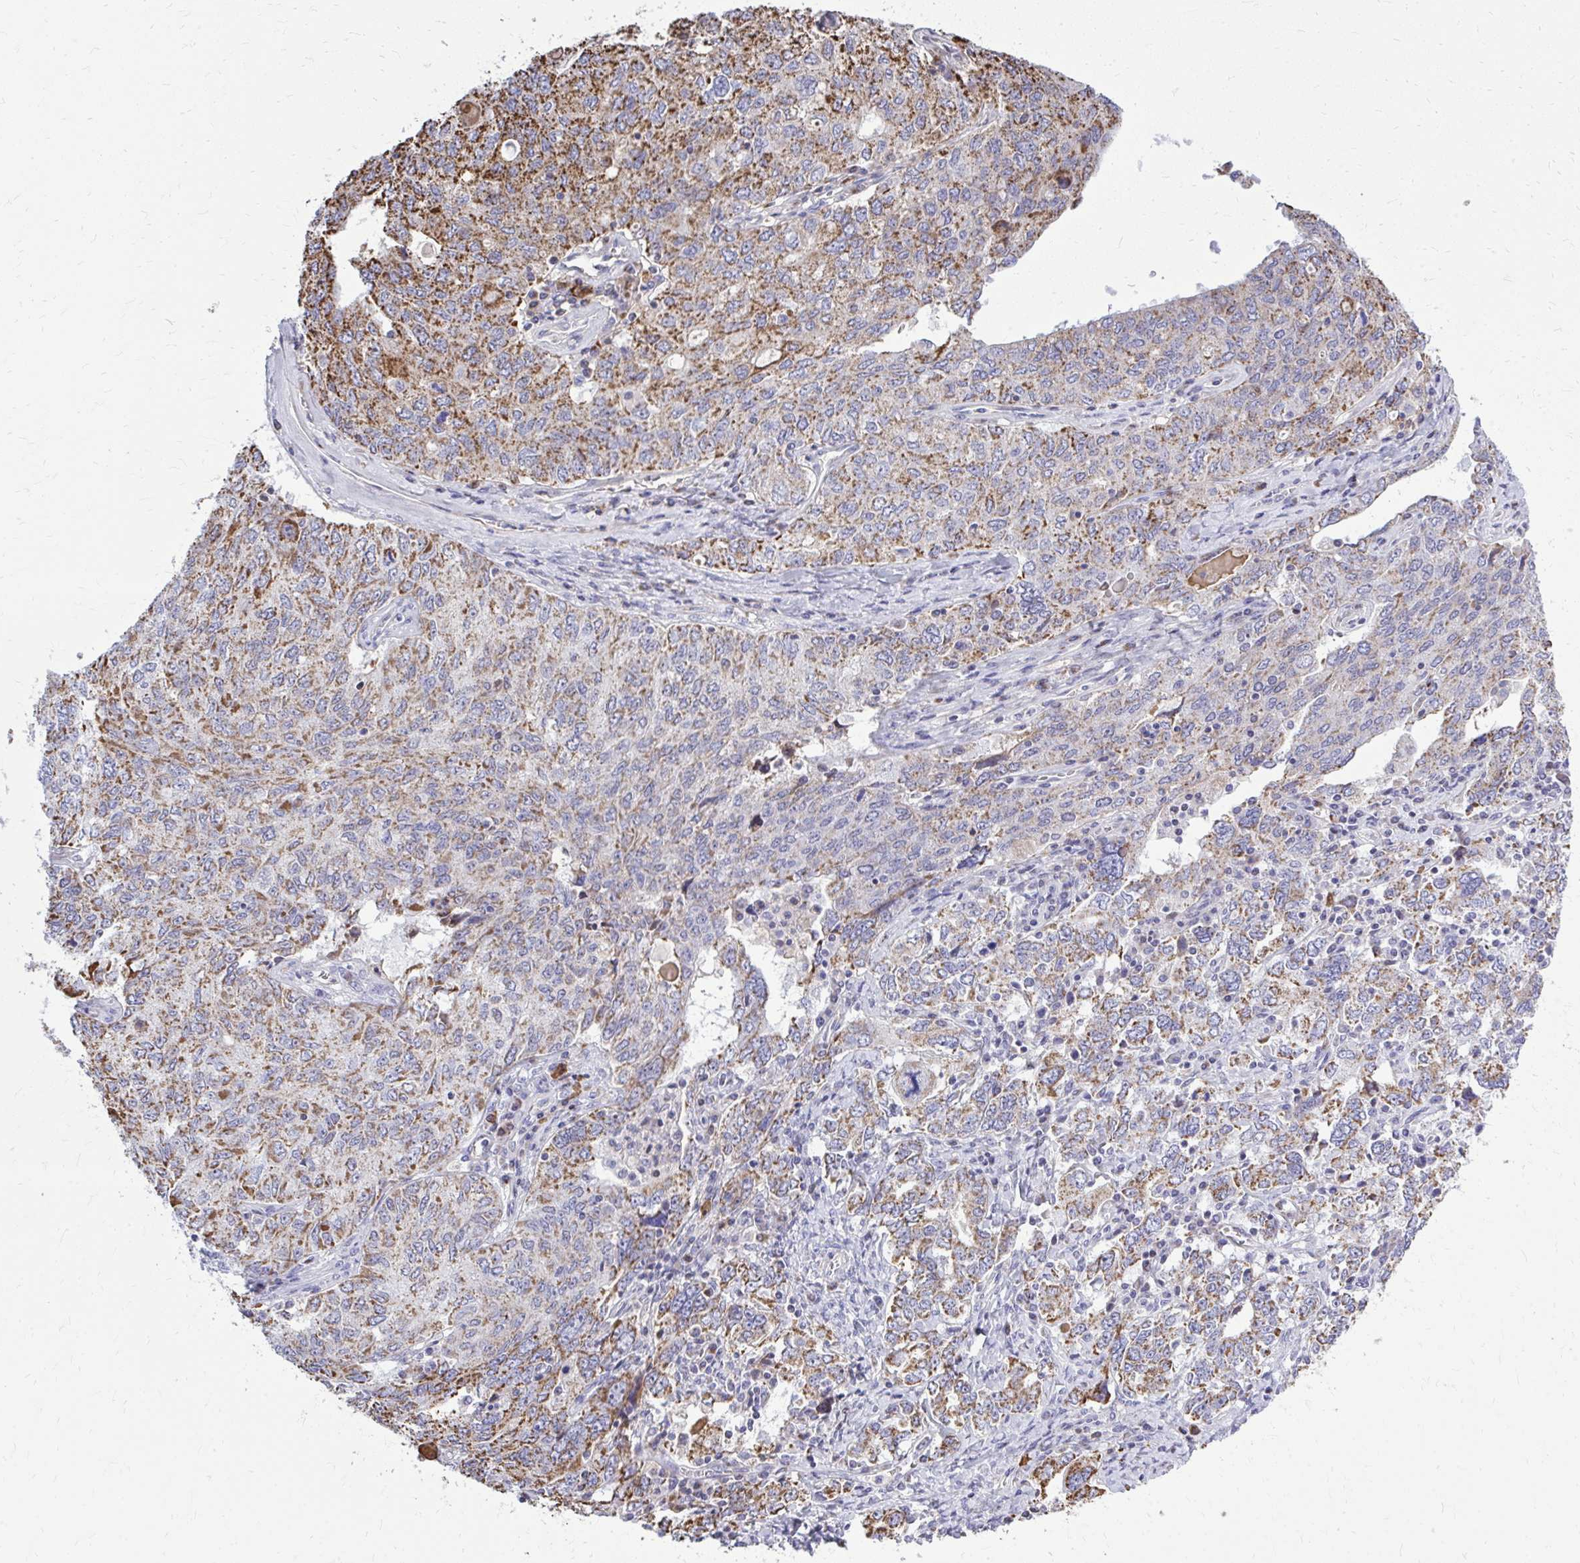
{"staining": {"intensity": "strong", "quantity": "25%-75%", "location": "cytoplasmic/membranous"}, "tissue": "ovarian cancer", "cell_type": "Tumor cells", "image_type": "cancer", "snomed": [{"axis": "morphology", "description": "Carcinoma, endometroid"}, {"axis": "topography", "description": "Ovary"}], "caption": "Ovarian endometroid carcinoma stained for a protein (brown) displays strong cytoplasmic/membranous positive expression in about 25%-75% of tumor cells.", "gene": "ZNF362", "patient": {"sex": "female", "age": 62}}